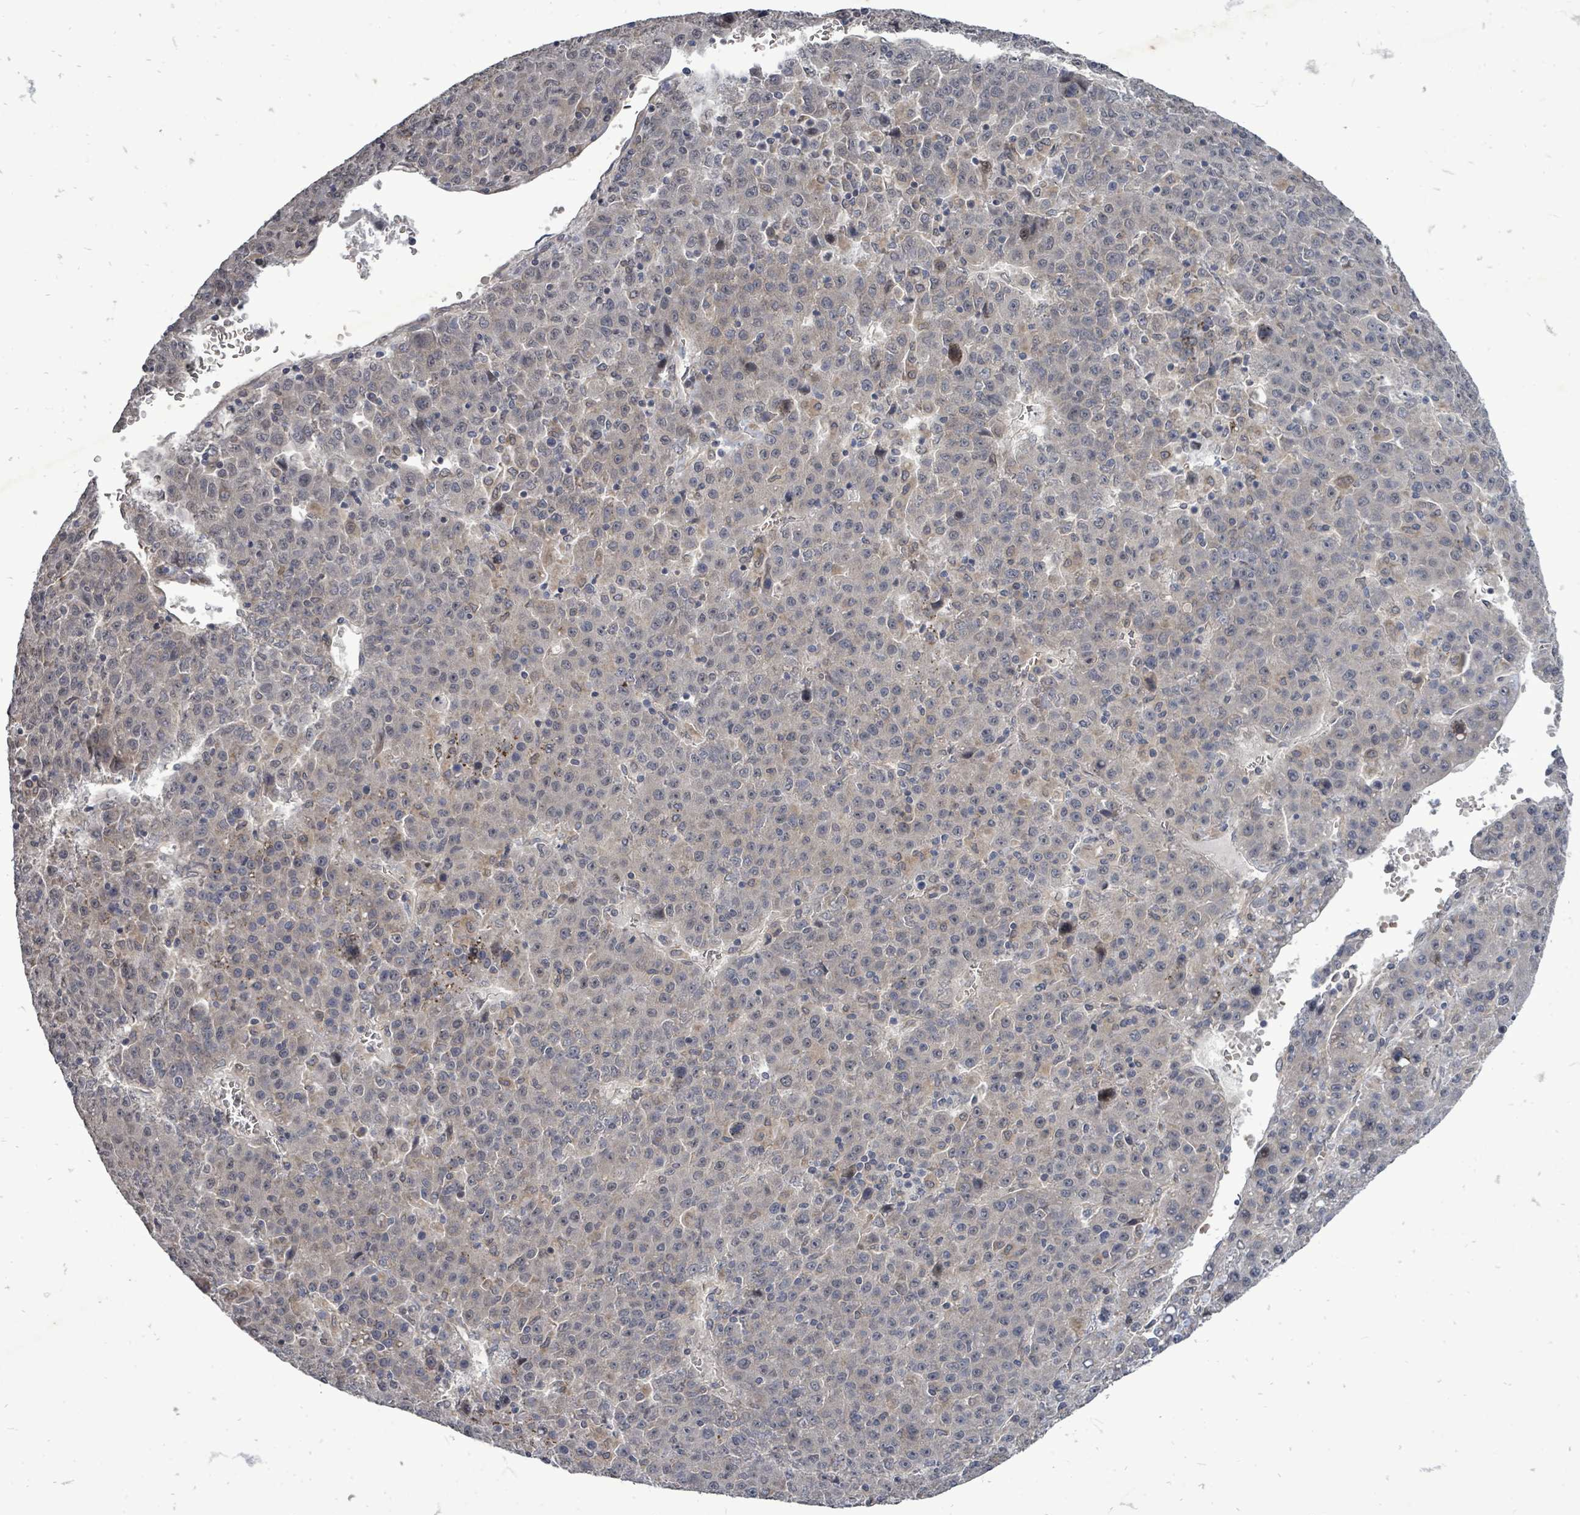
{"staining": {"intensity": "negative", "quantity": "none", "location": "none"}, "tissue": "liver cancer", "cell_type": "Tumor cells", "image_type": "cancer", "snomed": [{"axis": "morphology", "description": "Carcinoma, Hepatocellular, NOS"}, {"axis": "topography", "description": "Liver"}], "caption": "Histopathology image shows no protein staining in tumor cells of hepatocellular carcinoma (liver) tissue.", "gene": "RALGAPB", "patient": {"sex": "female", "age": 53}}